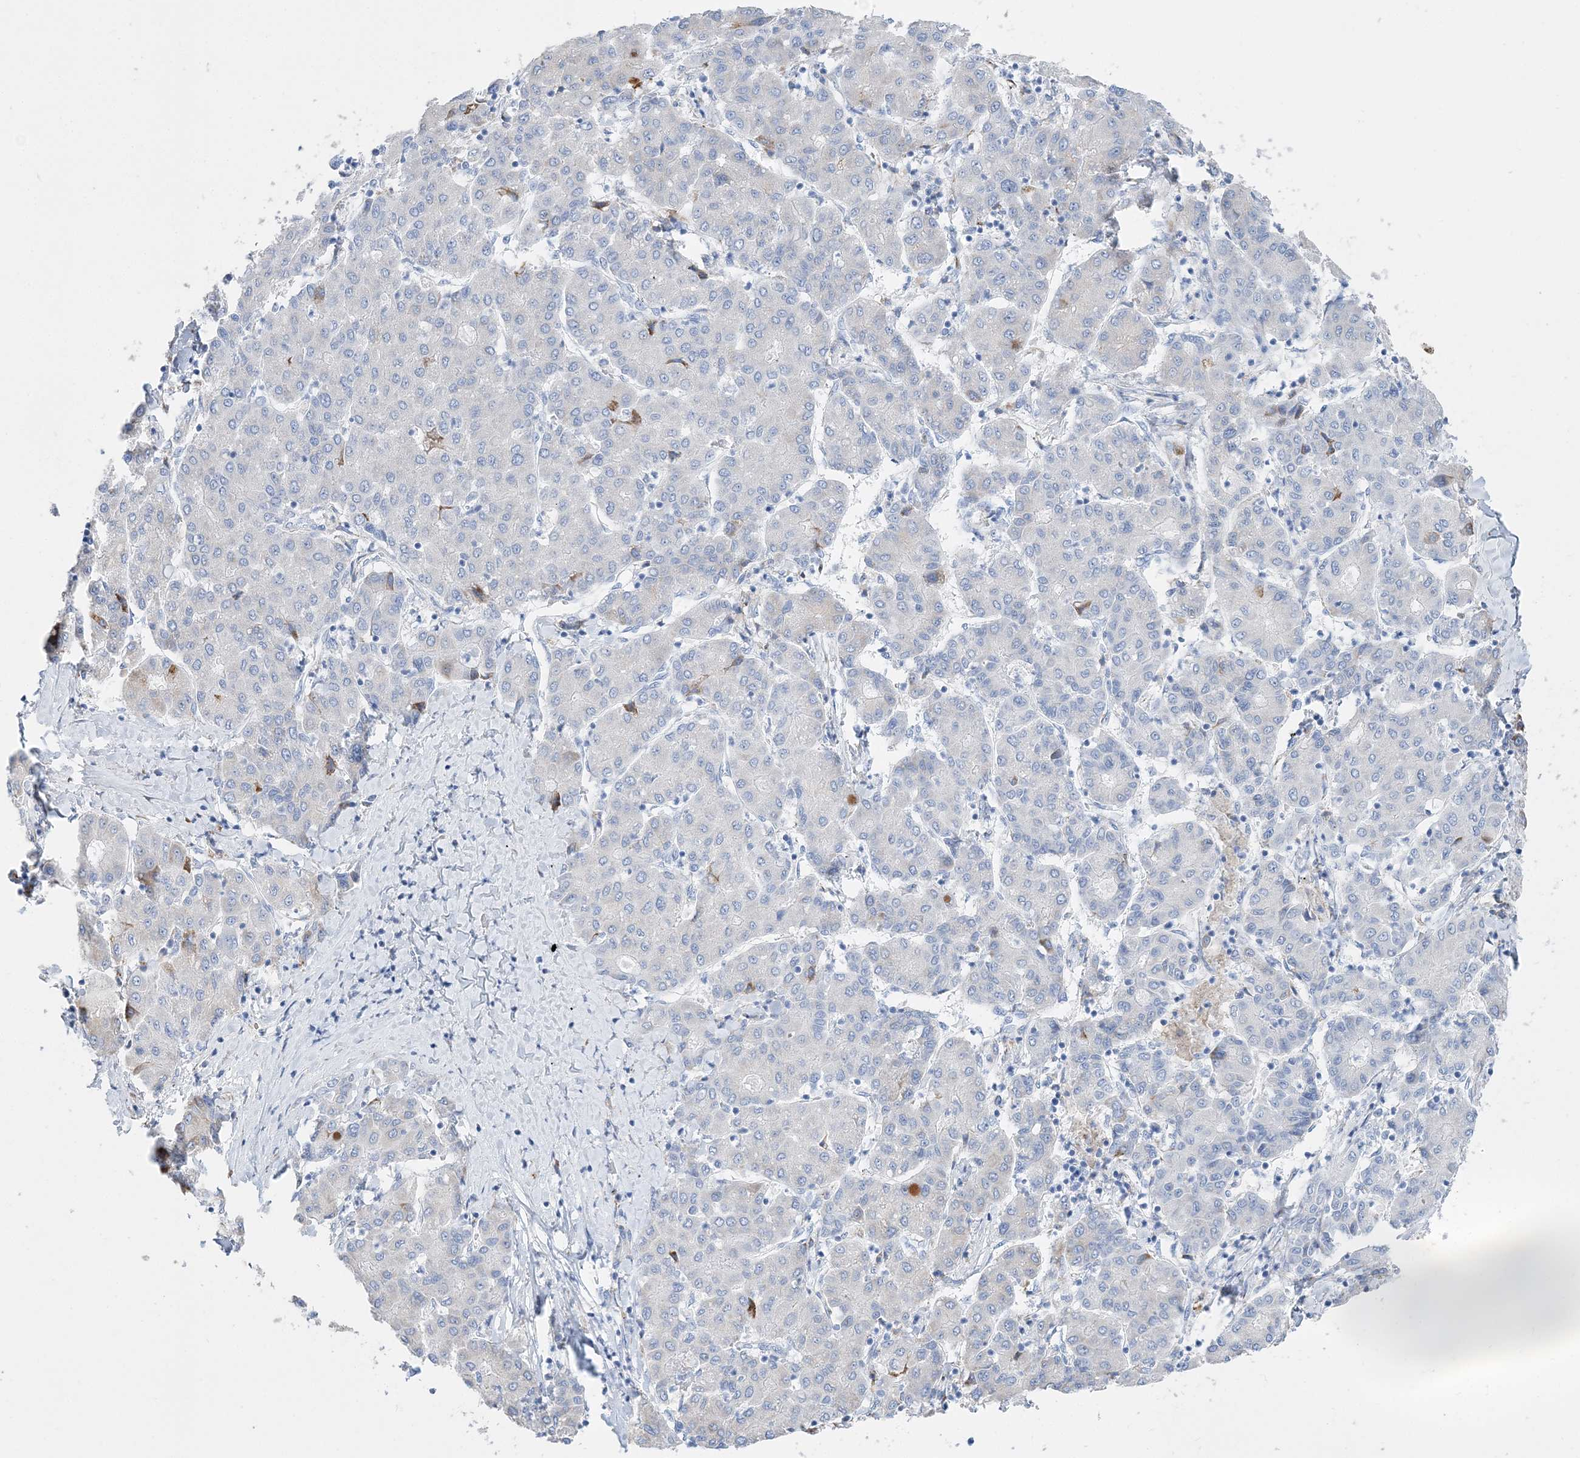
{"staining": {"intensity": "negative", "quantity": "none", "location": "none"}, "tissue": "liver cancer", "cell_type": "Tumor cells", "image_type": "cancer", "snomed": [{"axis": "morphology", "description": "Carcinoma, Hepatocellular, NOS"}, {"axis": "topography", "description": "Liver"}], "caption": "This is an immunohistochemistry (IHC) photomicrograph of human liver hepatocellular carcinoma. There is no positivity in tumor cells.", "gene": "TSPYL6", "patient": {"sex": "male", "age": 65}}